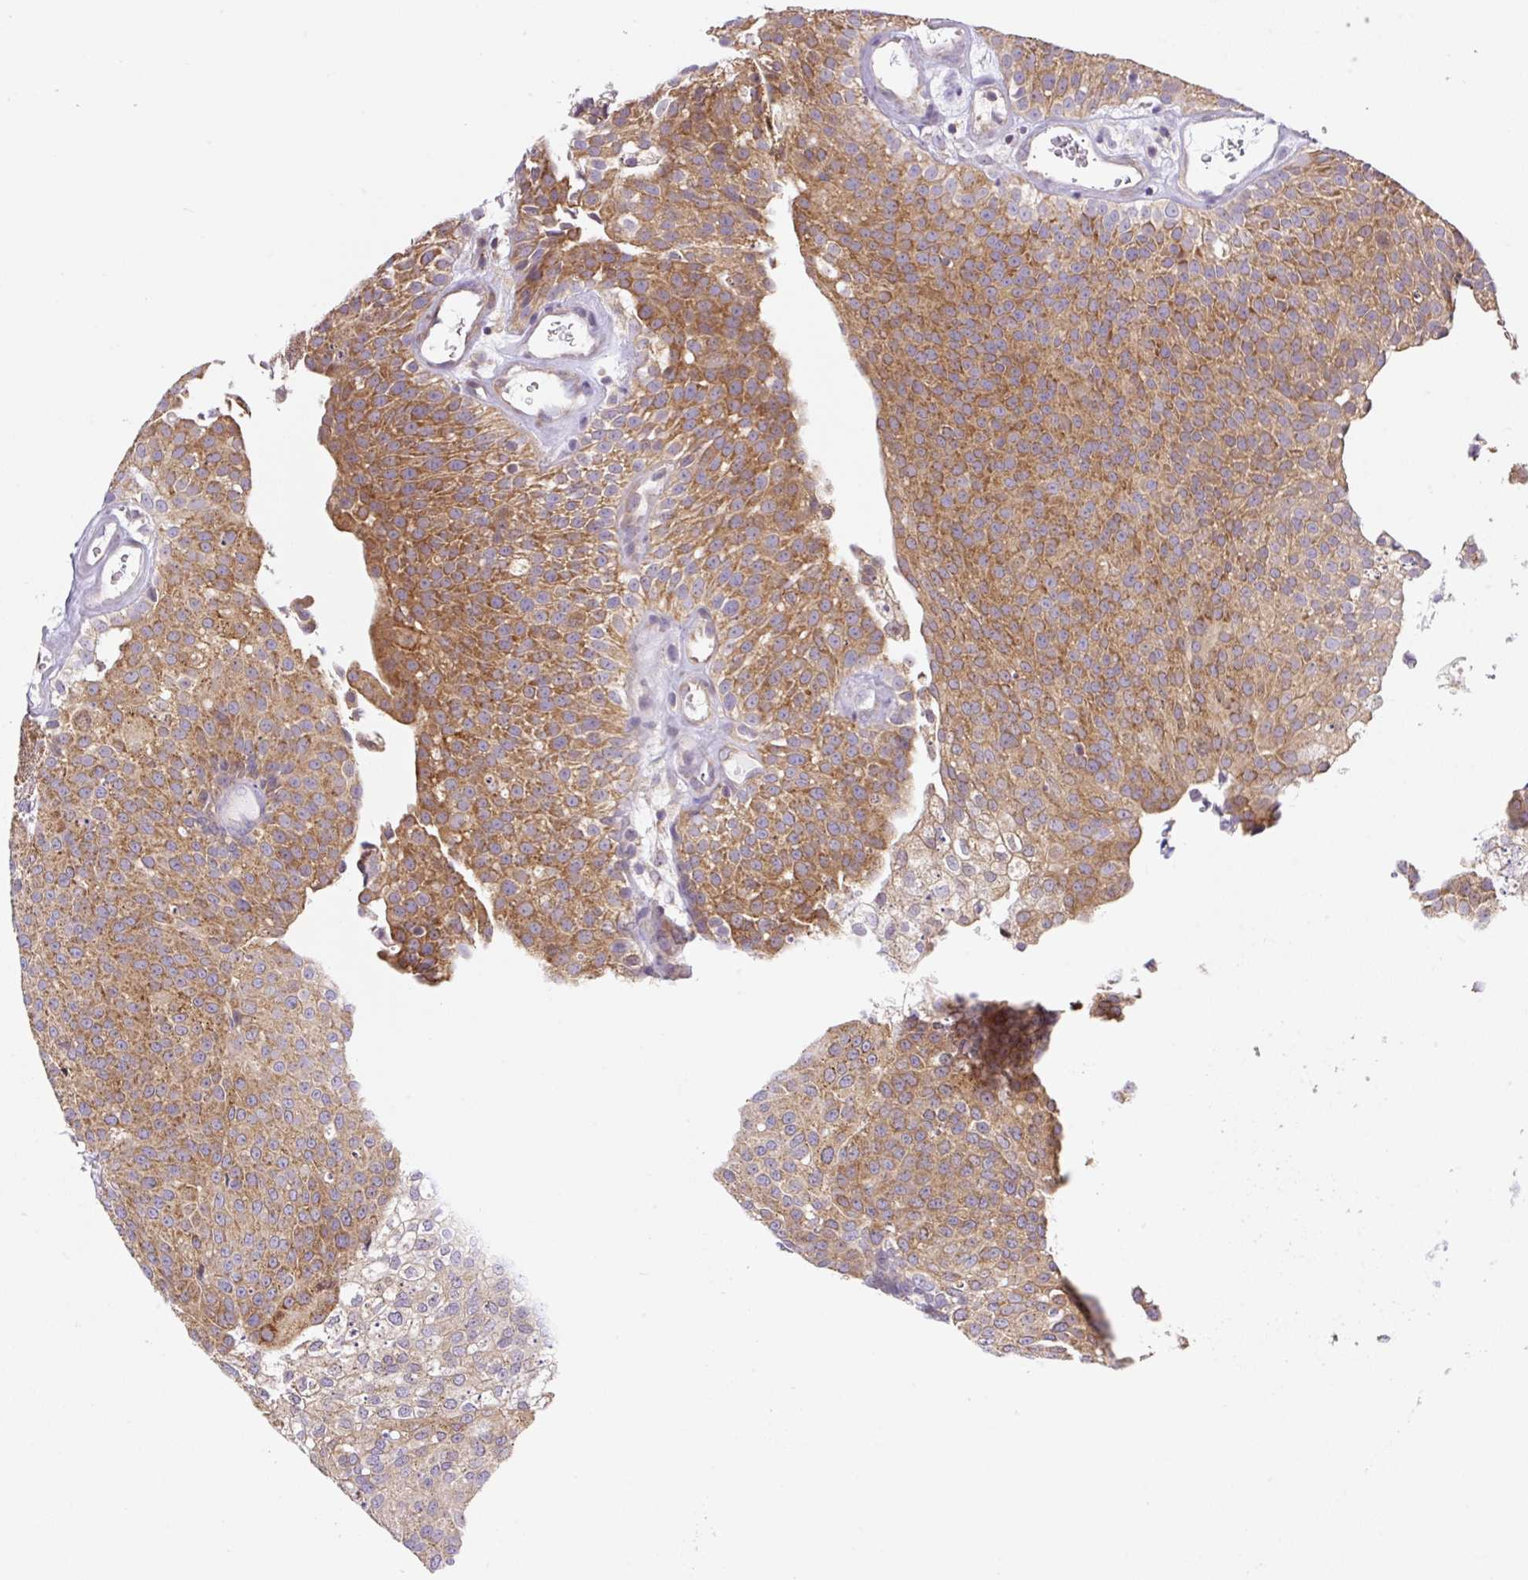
{"staining": {"intensity": "moderate", "quantity": ">75%", "location": "cytoplasmic/membranous"}, "tissue": "urothelial cancer", "cell_type": "Tumor cells", "image_type": "cancer", "snomed": [{"axis": "morphology", "description": "Urothelial carcinoma, Low grade"}, {"axis": "topography", "description": "Urinary bladder"}], "caption": "The immunohistochemical stain shows moderate cytoplasmic/membranous positivity in tumor cells of urothelial cancer tissue.", "gene": "CAMK2B", "patient": {"sex": "female", "age": 79}}